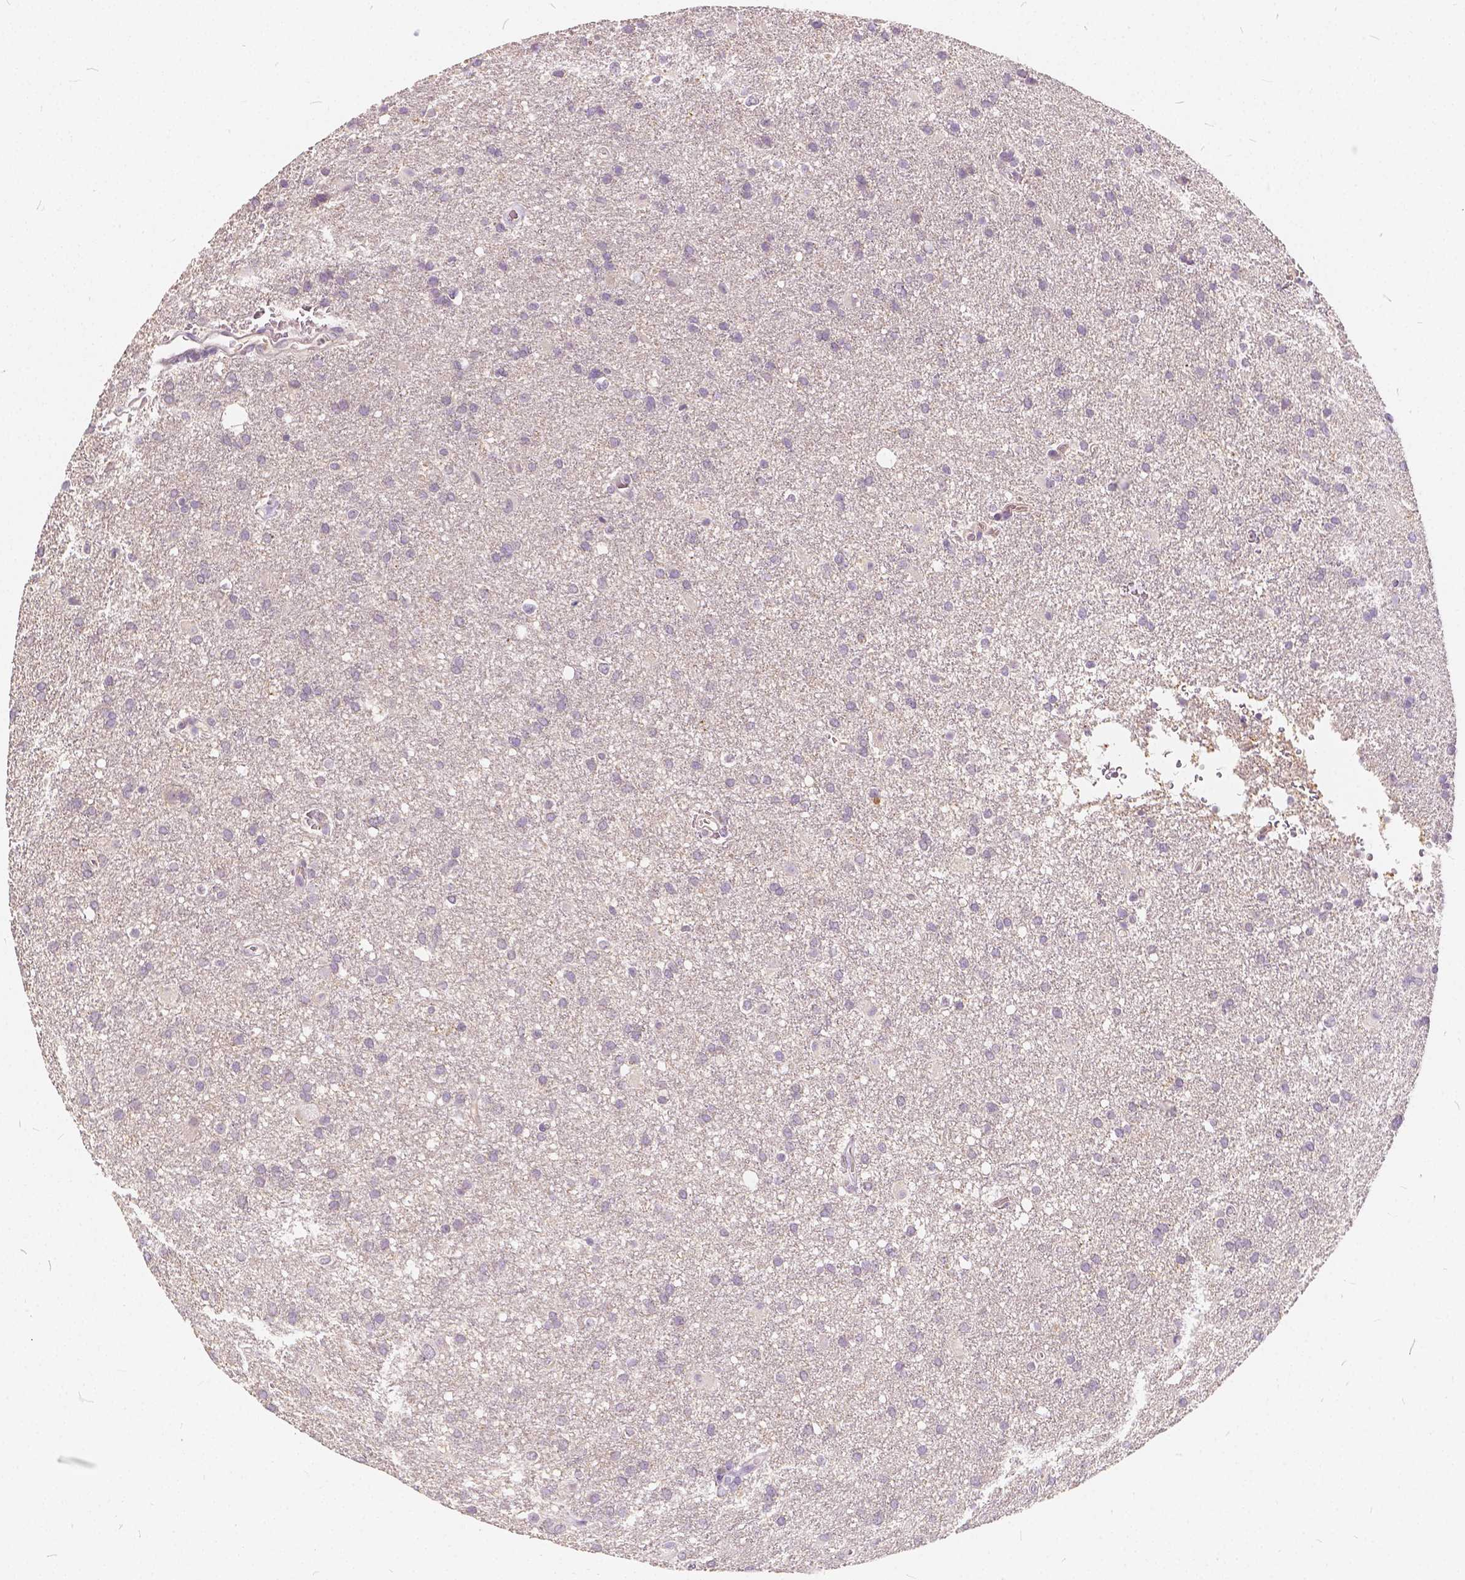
{"staining": {"intensity": "negative", "quantity": "none", "location": "none"}, "tissue": "glioma", "cell_type": "Tumor cells", "image_type": "cancer", "snomed": [{"axis": "morphology", "description": "Glioma, malignant, Low grade"}, {"axis": "topography", "description": "Brain"}], "caption": "IHC histopathology image of human malignant glioma (low-grade) stained for a protein (brown), which reveals no expression in tumor cells. (DAB (3,3'-diaminobenzidine) immunohistochemistry with hematoxylin counter stain).", "gene": "KIAA0513", "patient": {"sex": "male", "age": 66}}